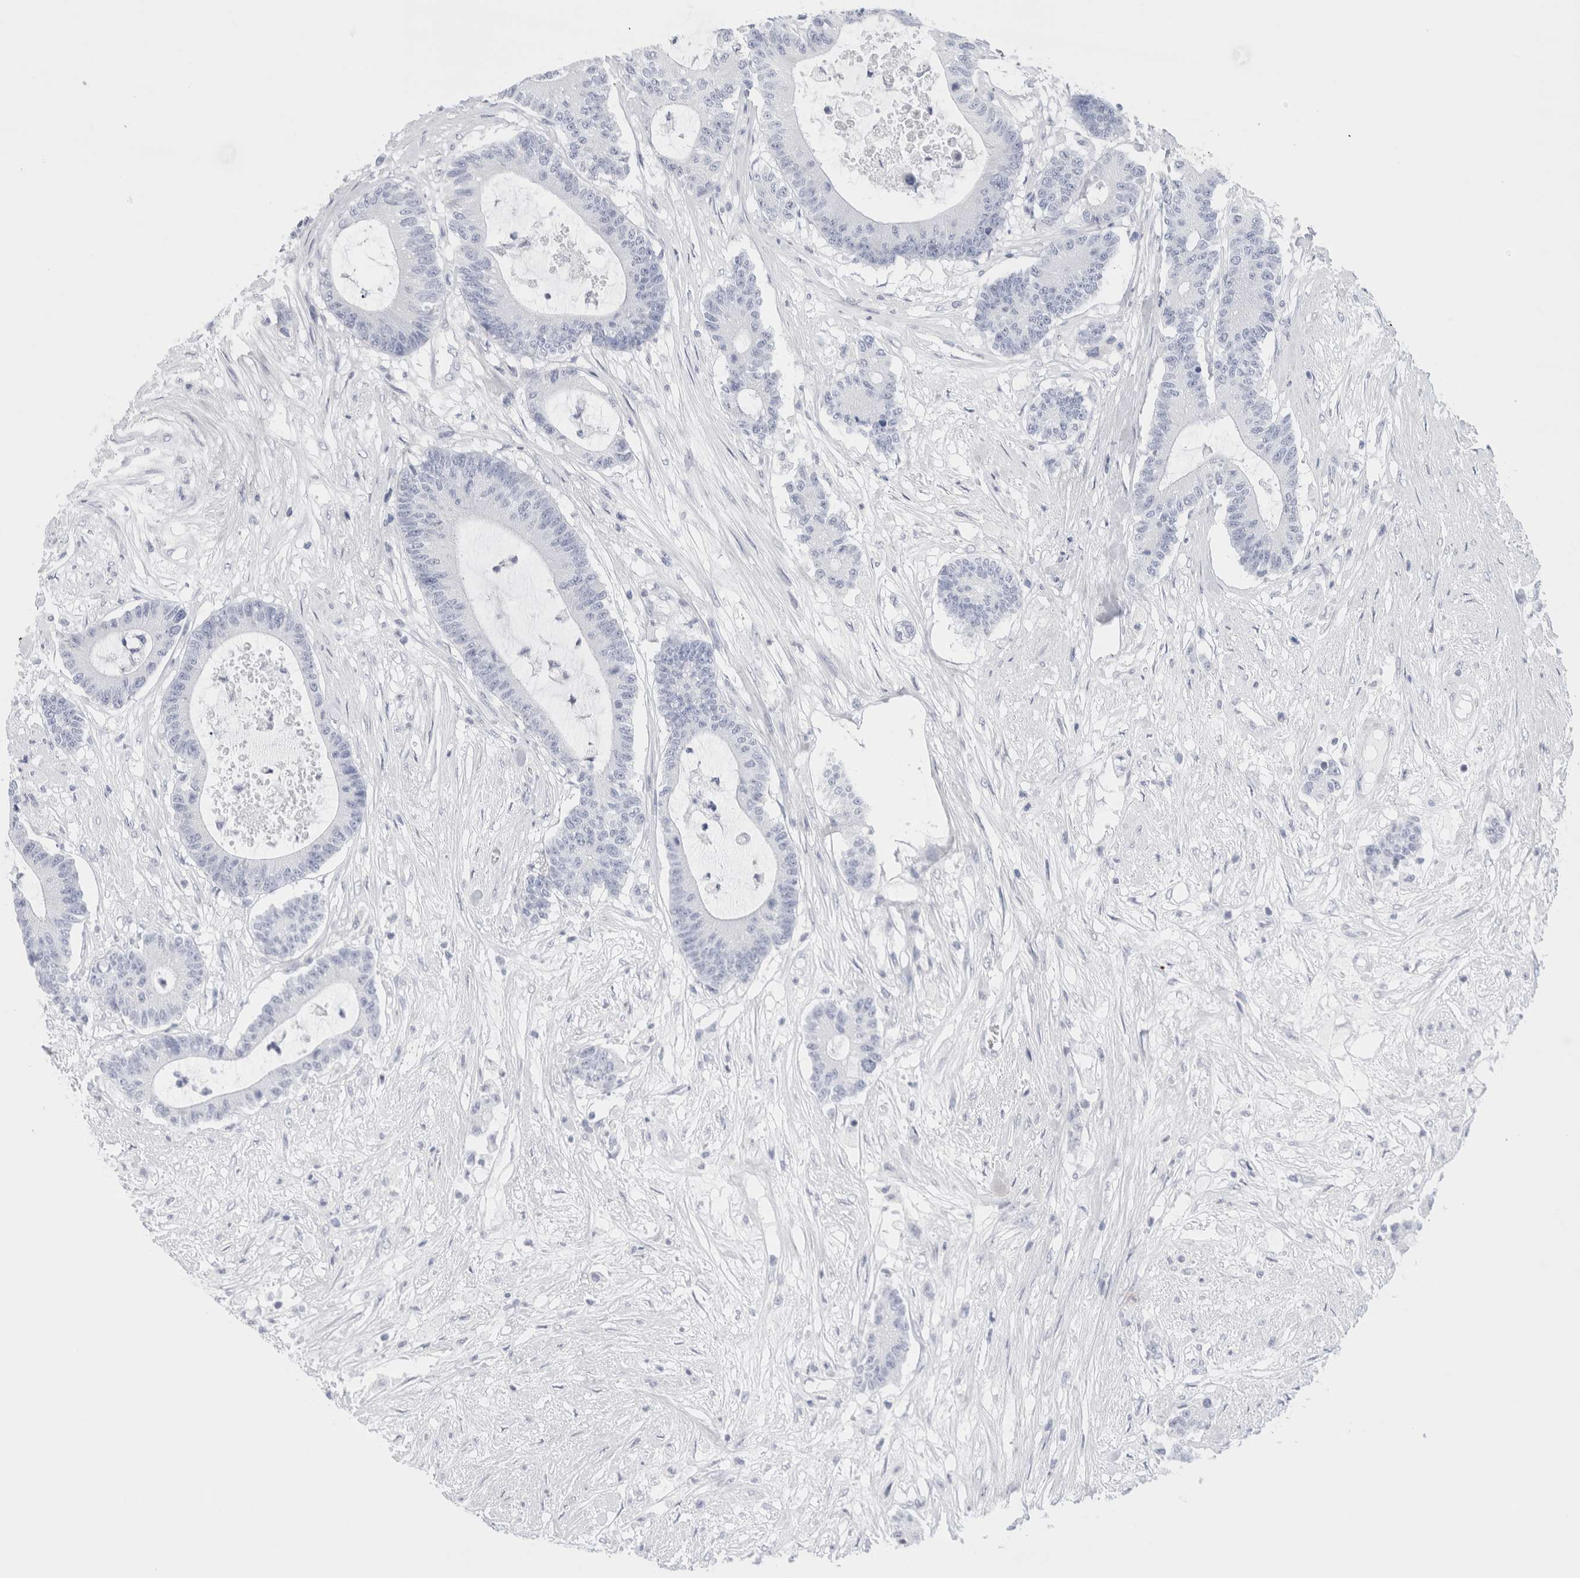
{"staining": {"intensity": "negative", "quantity": "none", "location": "none"}, "tissue": "colorectal cancer", "cell_type": "Tumor cells", "image_type": "cancer", "snomed": [{"axis": "morphology", "description": "Adenocarcinoma, NOS"}, {"axis": "topography", "description": "Colon"}], "caption": "High magnification brightfield microscopy of colorectal cancer (adenocarcinoma) stained with DAB (brown) and counterstained with hematoxylin (blue): tumor cells show no significant staining.", "gene": "ECHDC2", "patient": {"sex": "female", "age": 84}}